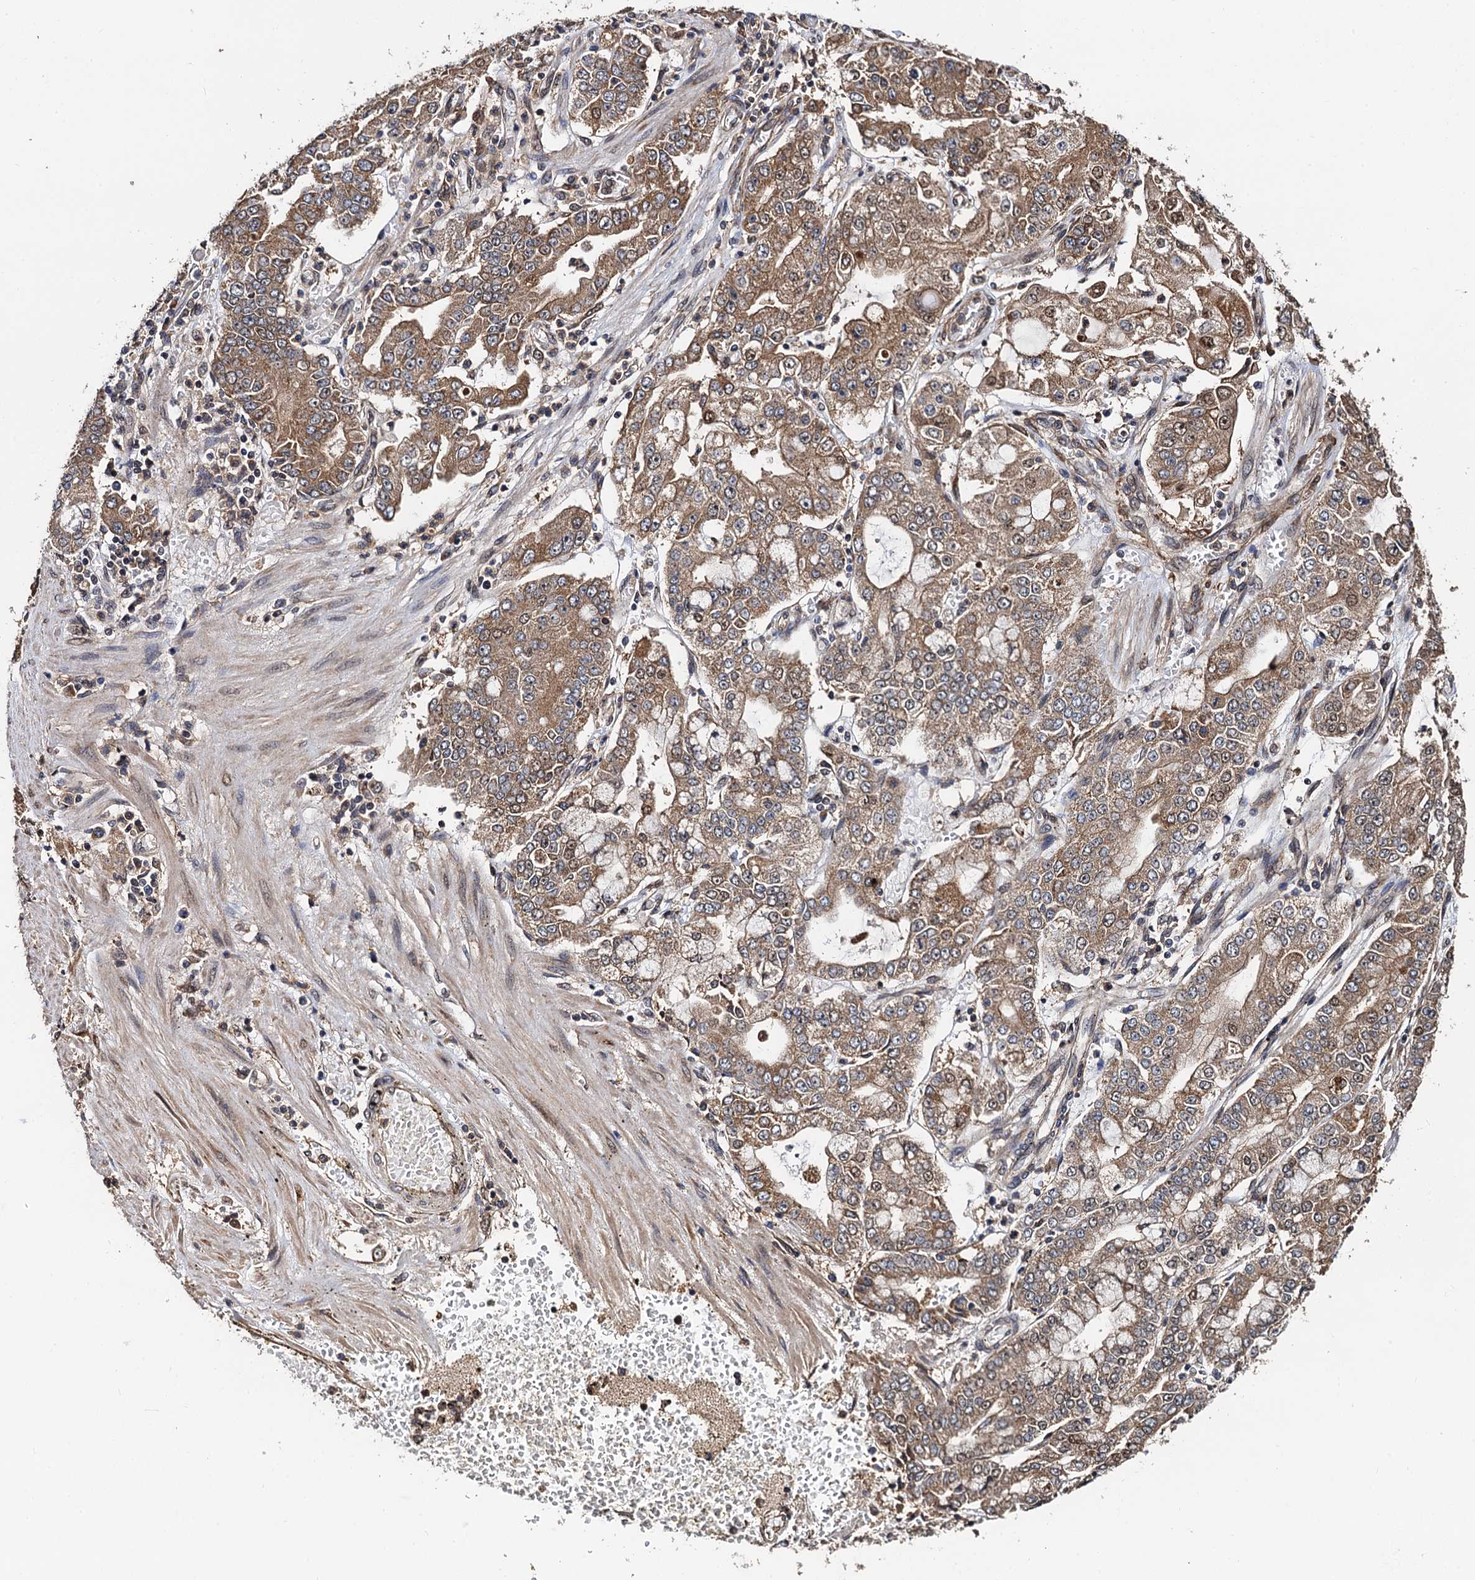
{"staining": {"intensity": "moderate", "quantity": ">75%", "location": "cytoplasmic/membranous"}, "tissue": "stomach cancer", "cell_type": "Tumor cells", "image_type": "cancer", "snomed": [{"axis": "morphology", "description": "Adenocarcinoma, NOS"}, {"axis": "topography", "description": "Stomach"}], "caption": "DAB immunohistochemical staining of stomach adenocarcinoma exhibits moderate cytoplasmic/membranous protein staining in approximately >75% of tumor cells.", "gene": "MIER2", "patient": {"sex": "male", "age": 76}}